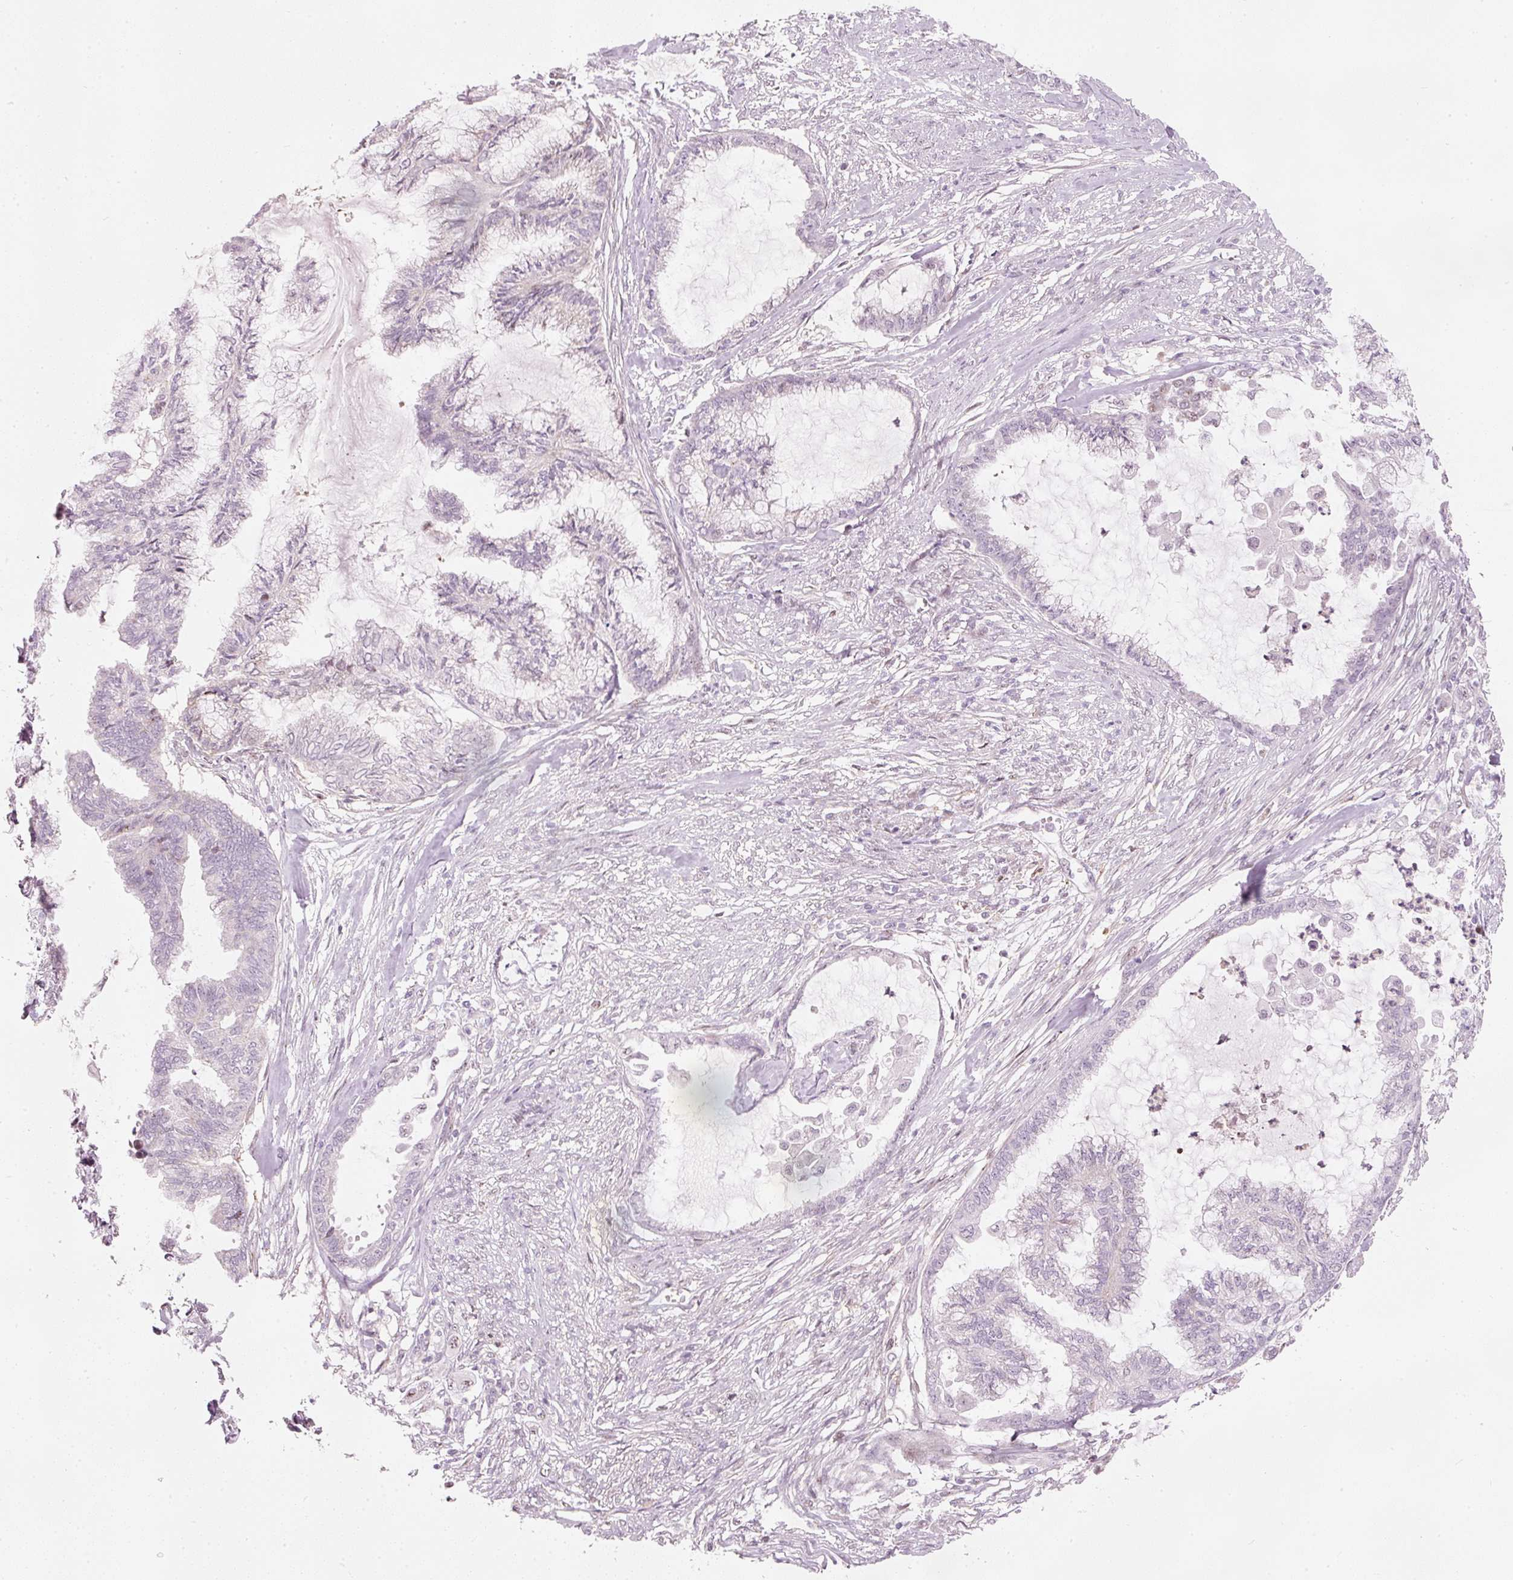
{"staining": {"intensity": "negative", "quantity": "none", "location": "none"}, "tissue": "endometrial cancer", "cell_type": "Tumor cells", "image_type": "cancer", "snomed": [{"axis": "morphology", "description": "Adenocarcinoma, NOS"}, {"axis": "topography", "description": "Endometrium"}], "caption": "An image of human endometrial cancer (adenocarcinoma) is negative for staining in tumor cells.", "gene": "RNF39", "patient": {"sex": "female", "age": 86}}